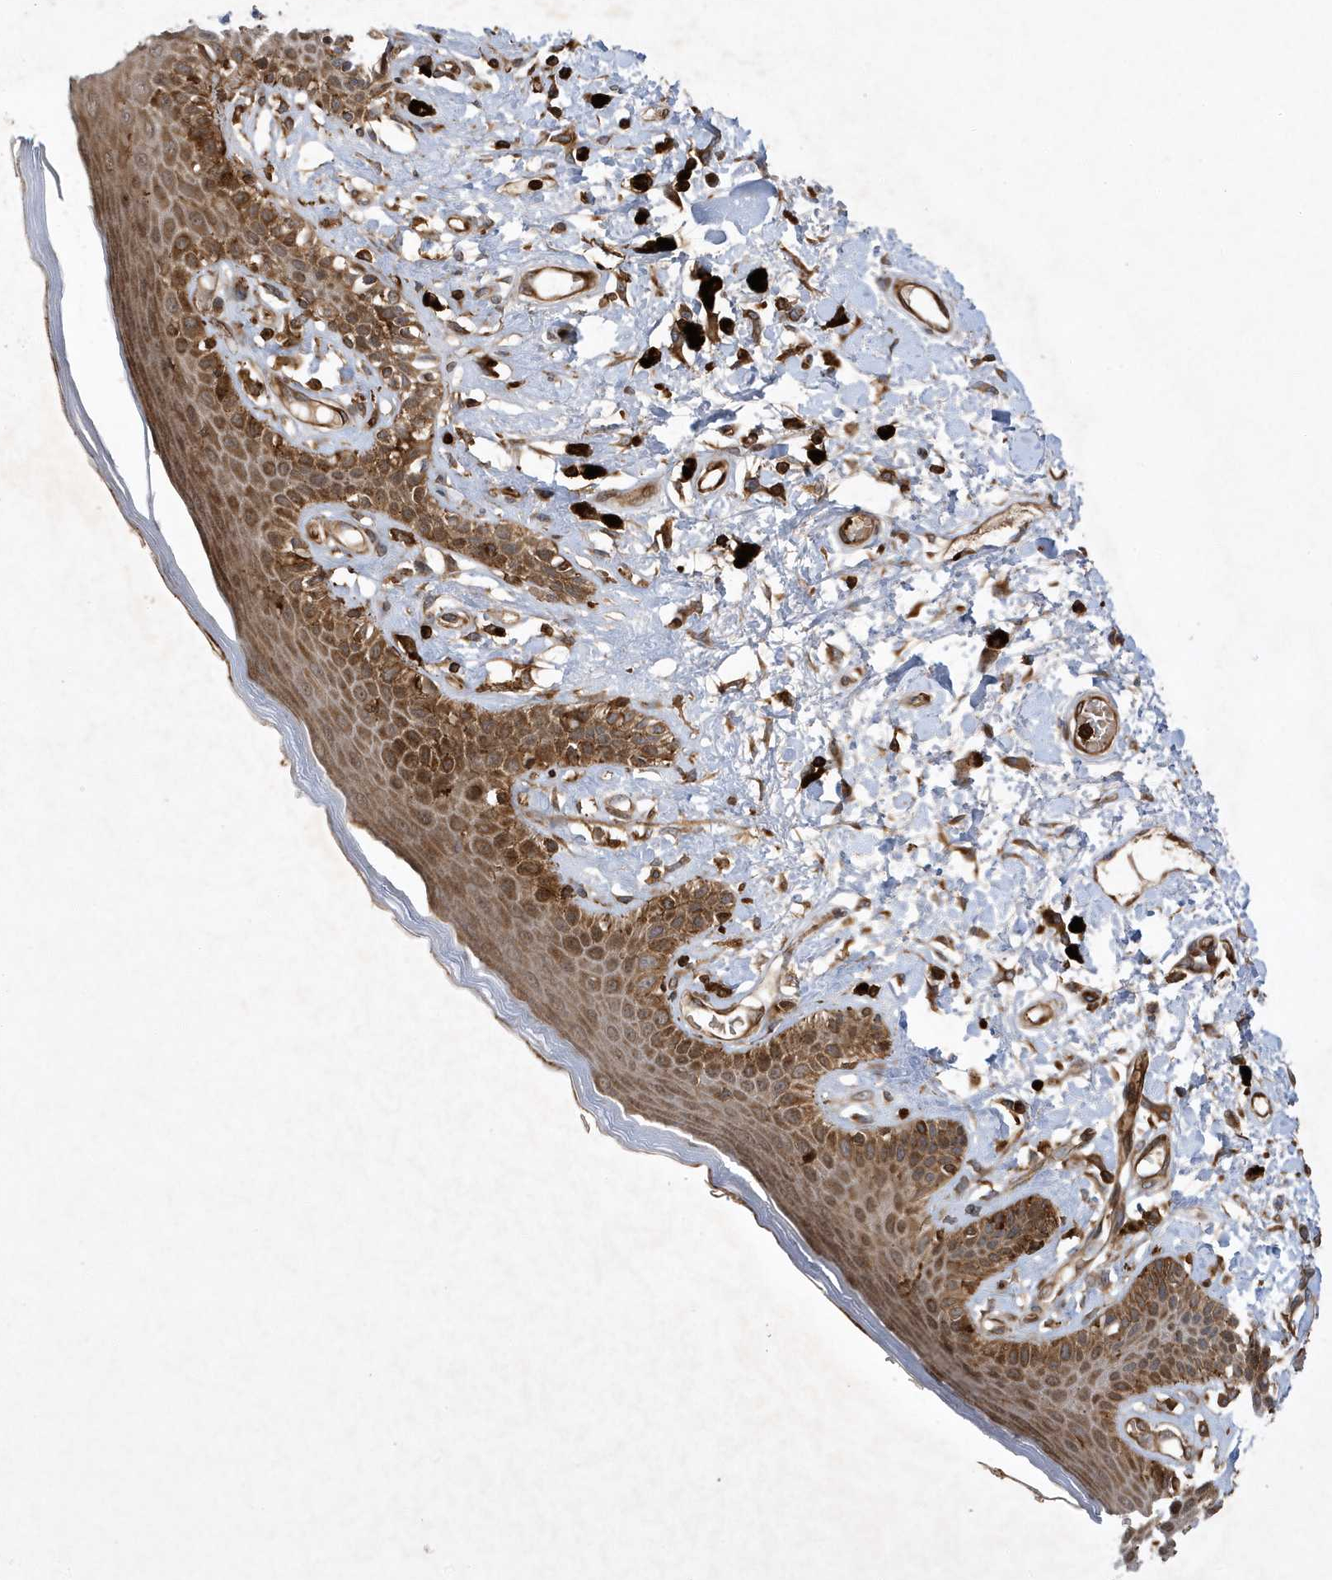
{"staining": {"intensity": "strong", "quantity": ">75%", "location": "cytoplasmic/membranous"}, "tissue": "skin", "cell_type": "Epidermal cells", "image_type": "normal", "snomed": [{"axis": "morphology", "description": "Normal tissue, NOS"}, {"axis": "topography", "description": "Anal"}], "caption": "Skin stained with immunohistochemistry shows strong cytoplasmic/membranous staining in about >75% of epidermal cells.", "gene": "LAPTM4A", "patient": {"sex": "female", "age": 78}}